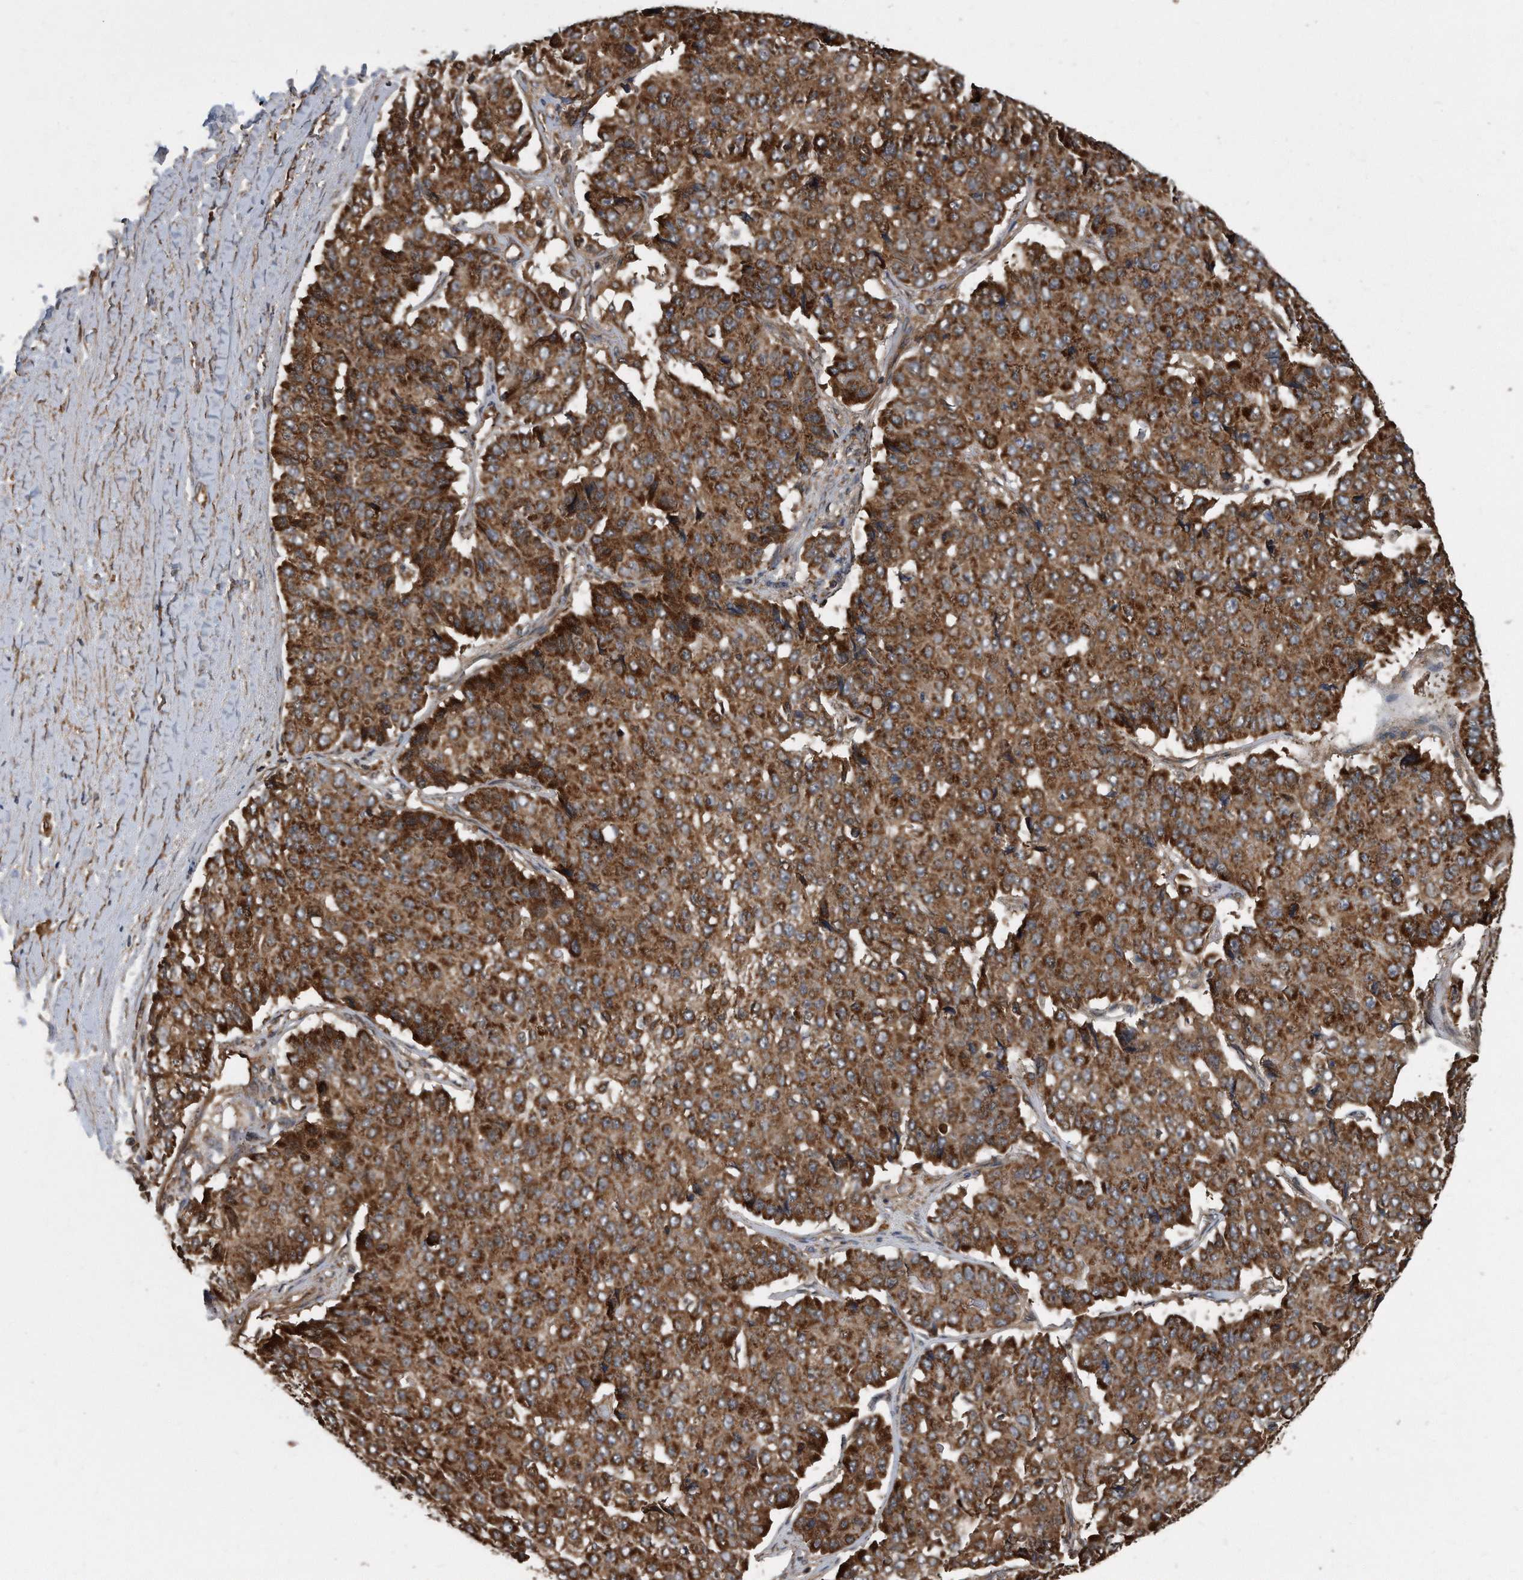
{"staining": {"intensity": "strong", "quantity": ">75%", "location": "cytoplasmic/membranous"}, "tissue": "pancreatic cancer", "cell_type": "Tumor cells", "image_type": "cancer", "snomed": [{"axis": "morphology", "description": "Adenocarcinoma, NOS"}, {"axis": "topography", "description": "Pancreas"}], "caption": "The histopathology image reveals immunohistochemical staining of pancreatic adenocarcinoma. There is strong cytoplasmic/membranous expression is seen in about >75% of tumor cells.", "gene": "FAM136A", "patient": {"sex": "male", "age": 50}}